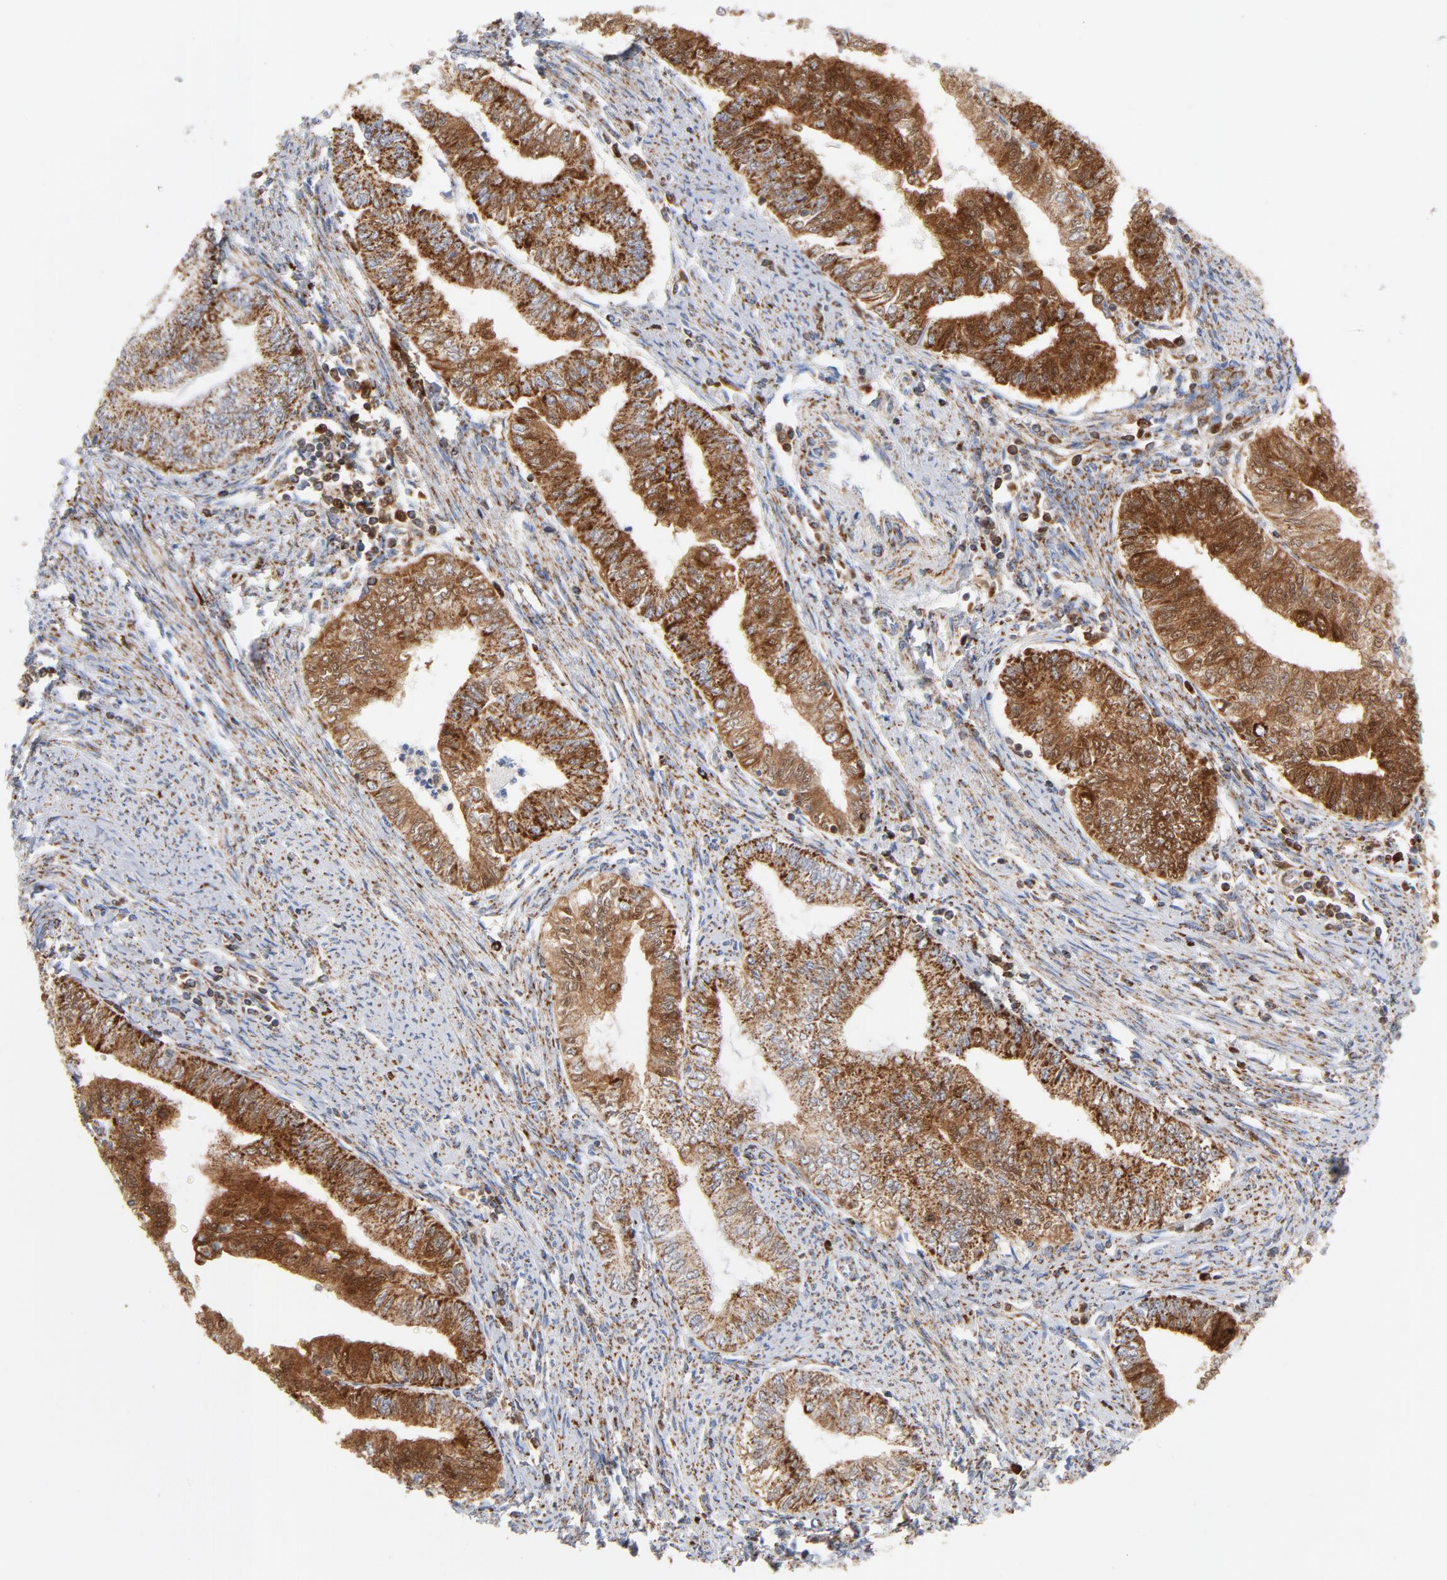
{"staining": {"intensity": "strong", "quantity": ">75%", "location": "cytoplasmic/membranous,nuclear"}, "tissue": "endometrial cancer", "cell_type": "Tumor cells", "image_type": "cancer", "snomed": [{"axis": "morphology", "description": "Adenocarcinoma, NOS"}, {"axis": "topography", "description": "Endometrium"}], "caption": "A high amount of strong cytoplasmic/membranous and nuclear positivity is seen in about >75% of tumor cells in endometrial cancer tissue.", "gene": "DIABLO", "patient": {"sex": "female", "age": 66}}